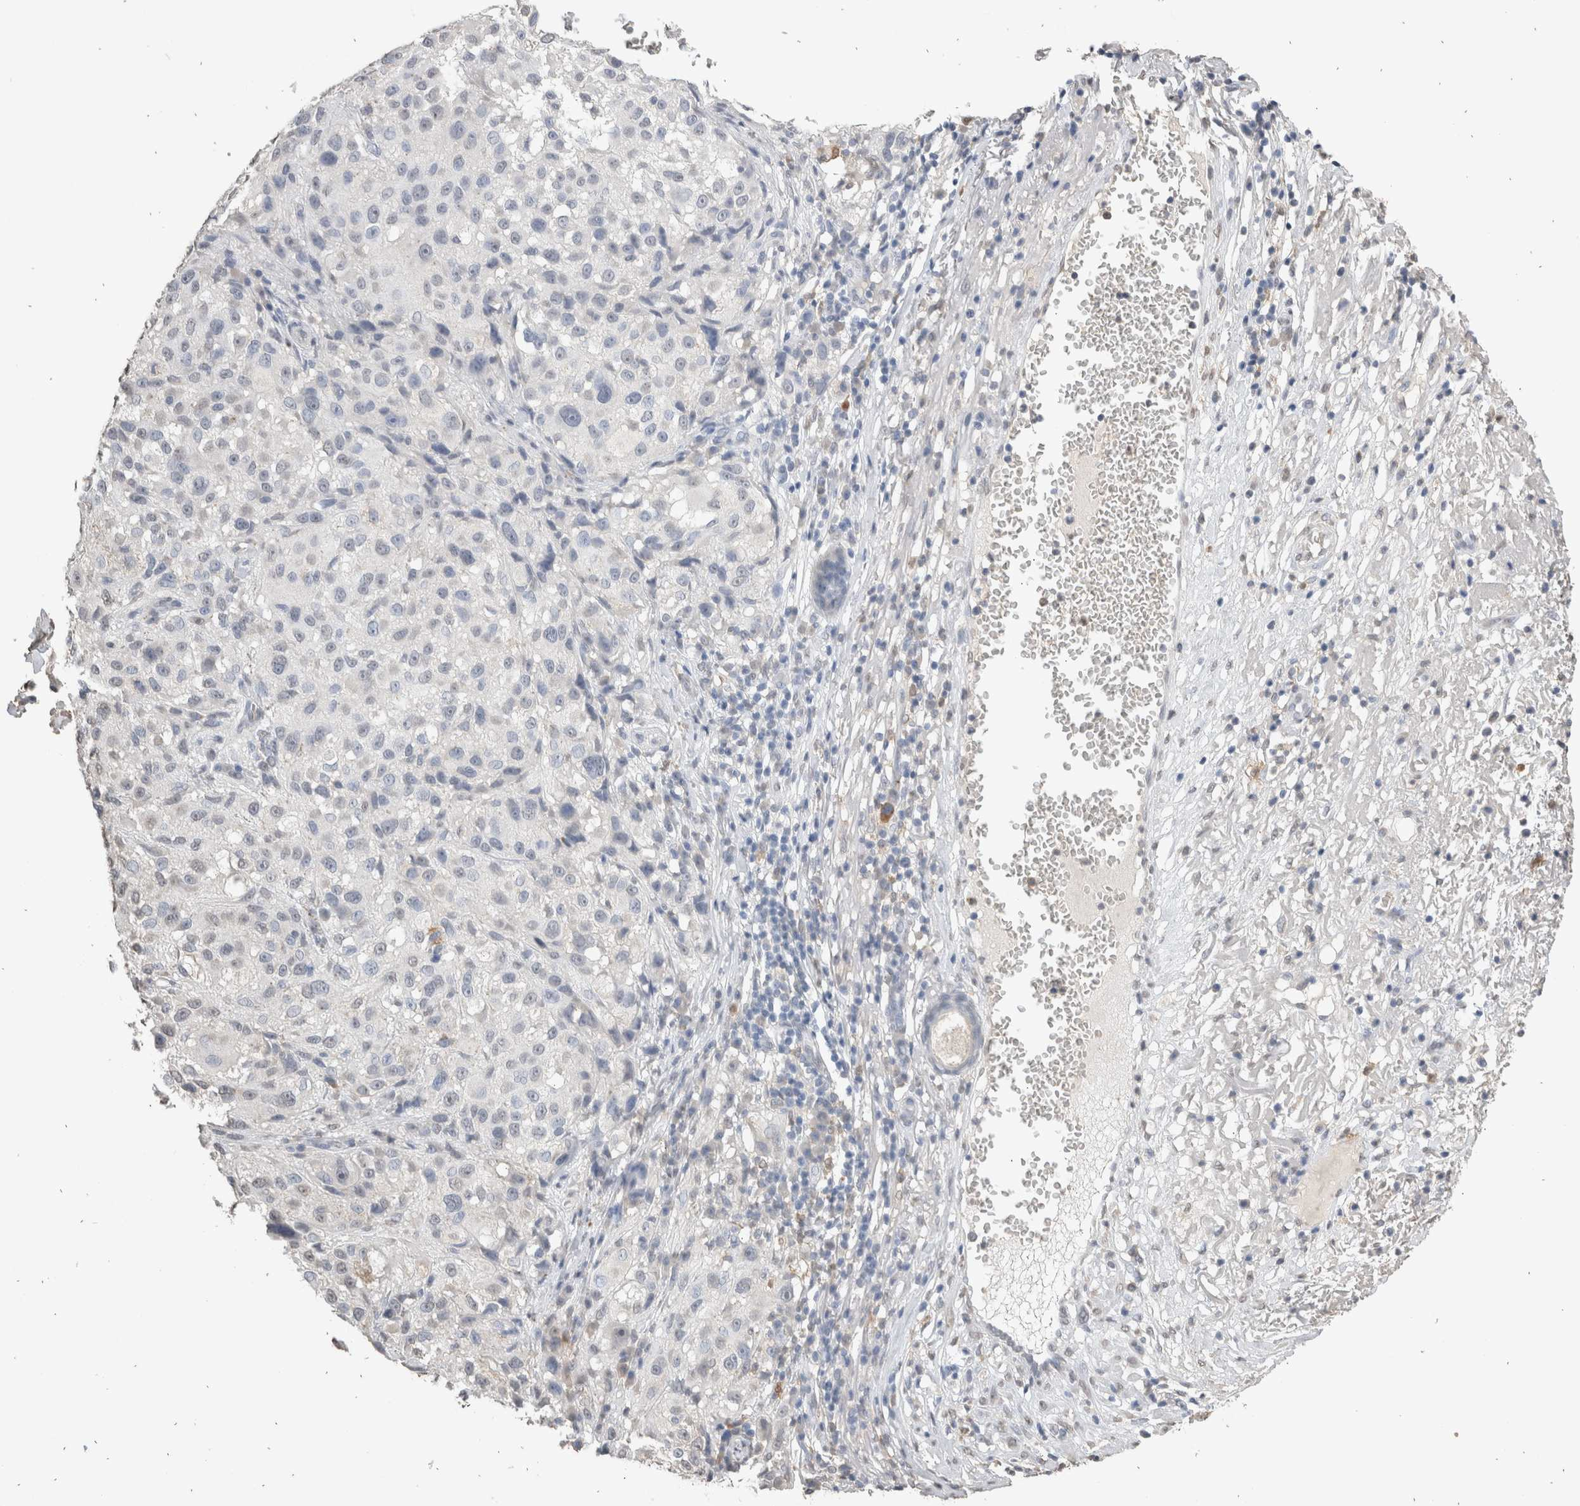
{"staining": {"intensity": "negative", "quantity": "none", "location": "none"}, "tissue": "melanoma", "cell_type": "Tumor cells", "image_type": "cancer", "snomed": [{"axis": "morphology", "description": "Necrosis, NOS"}, {"axis": "morphology", "description": "Malignant melanoma, NOS"}, {"axis": "topography", "description": "Skin"}], "caption": "The immunohistochemistry (IHC) image has no significant expression in tumor cells of malignant melanoma tissue.", "gene": "LGALS2", "patient": {"sex": "female", "age": 87}}